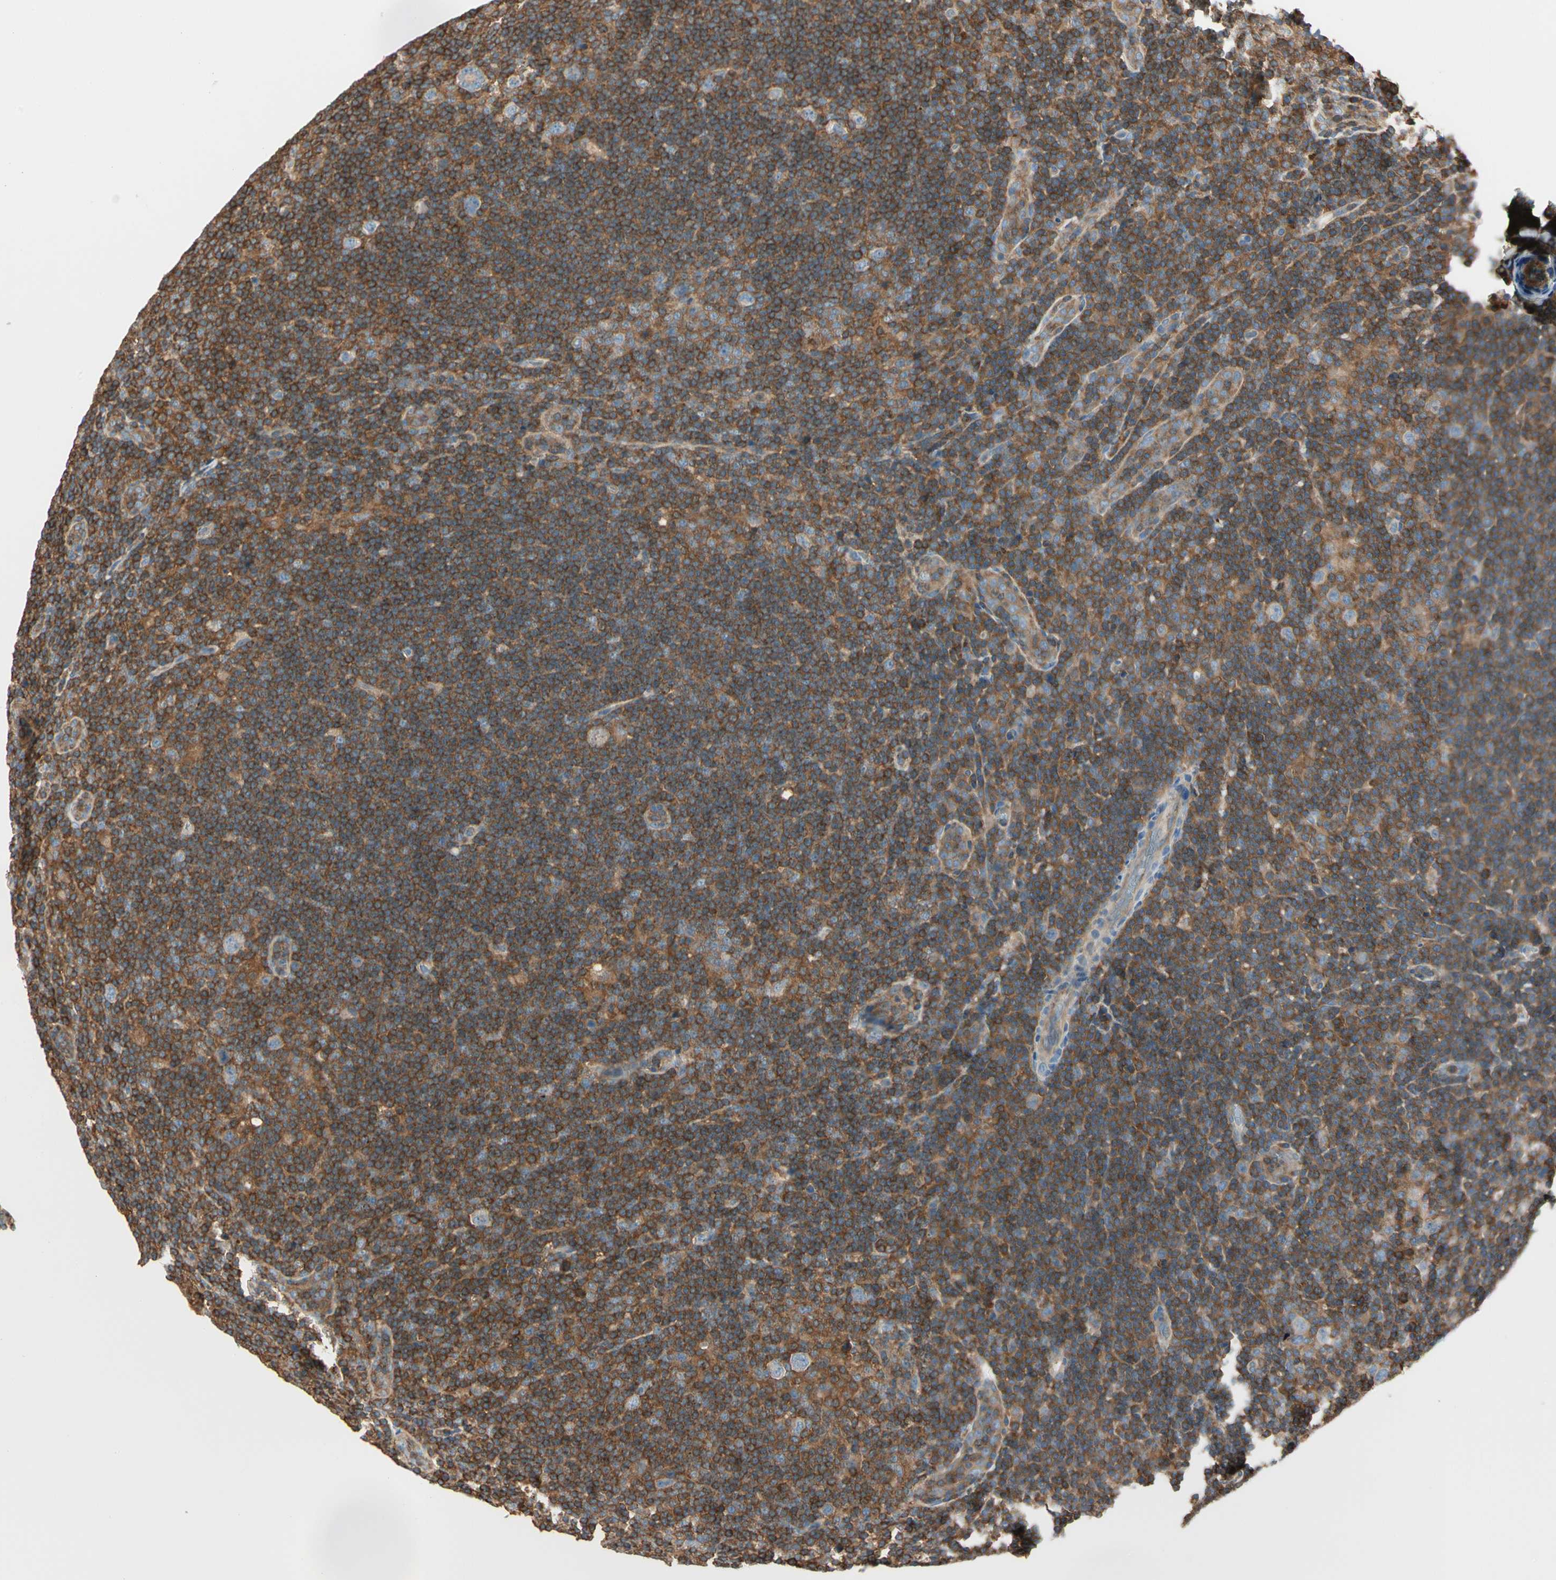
{"staining": {"intensity": "negative", "quantity": "none", "location": "none"}, "tissue": "lymphoma", "cell_type": "Tumor cells", "image_type": "cancer", "snomed": [{"axis": "morphology", "description": "Hodgkin's disease, NOS"}, {"axis": "topography", "description": "Lymph node"}], "caption": "The micrograph exhibits no staining of tumor cells in Hodgkin's disease. (DAB immunohistochemistry with hematoxylin counter stain).", "gene": "CAPZA2", "patient": {"sex": "female", "age": 57}}